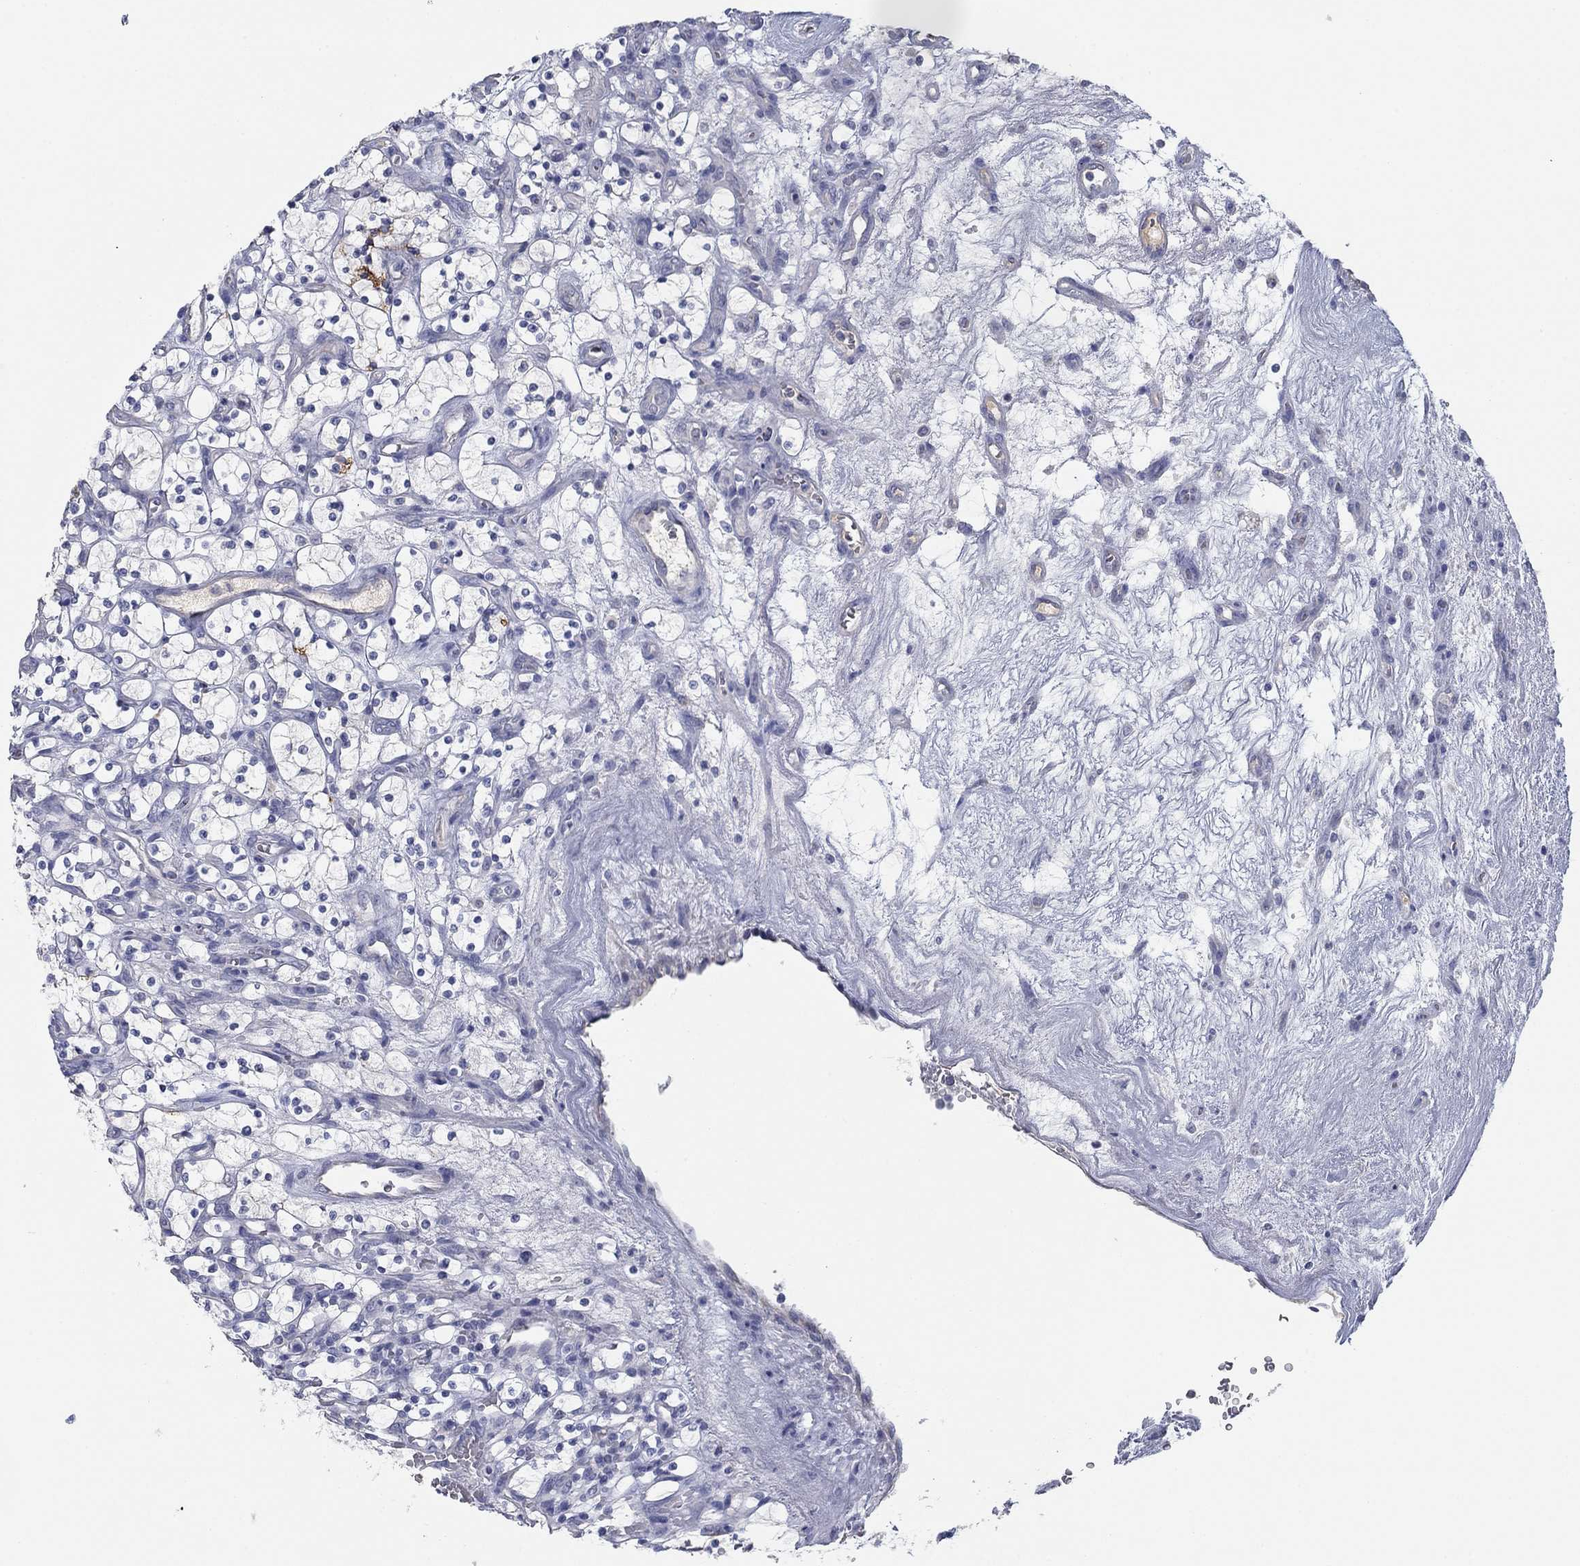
{"staining": {"intensity": "negative", "quantity": "none", "location": "none"}, "tissue": "renal cancer", "cell_type": "Tumor cells", "image_type": "cancer", "snomed": [{"axis": "morphology", "description": "Adenocarcinoma, NOS"}, {"axis": "topography", "description": "Kidney"}], "caption": "The histopathology image demonstrates no staining of tumor cells in renal adenocarcinoma. The staining was performed using DAB to visualize the protein expression in brown, while the nuclei were stained in blue with hematoxylin (Magnification: 20x).", "gene": "APOC3", "patient": {"sex": "female", "age": 69}}